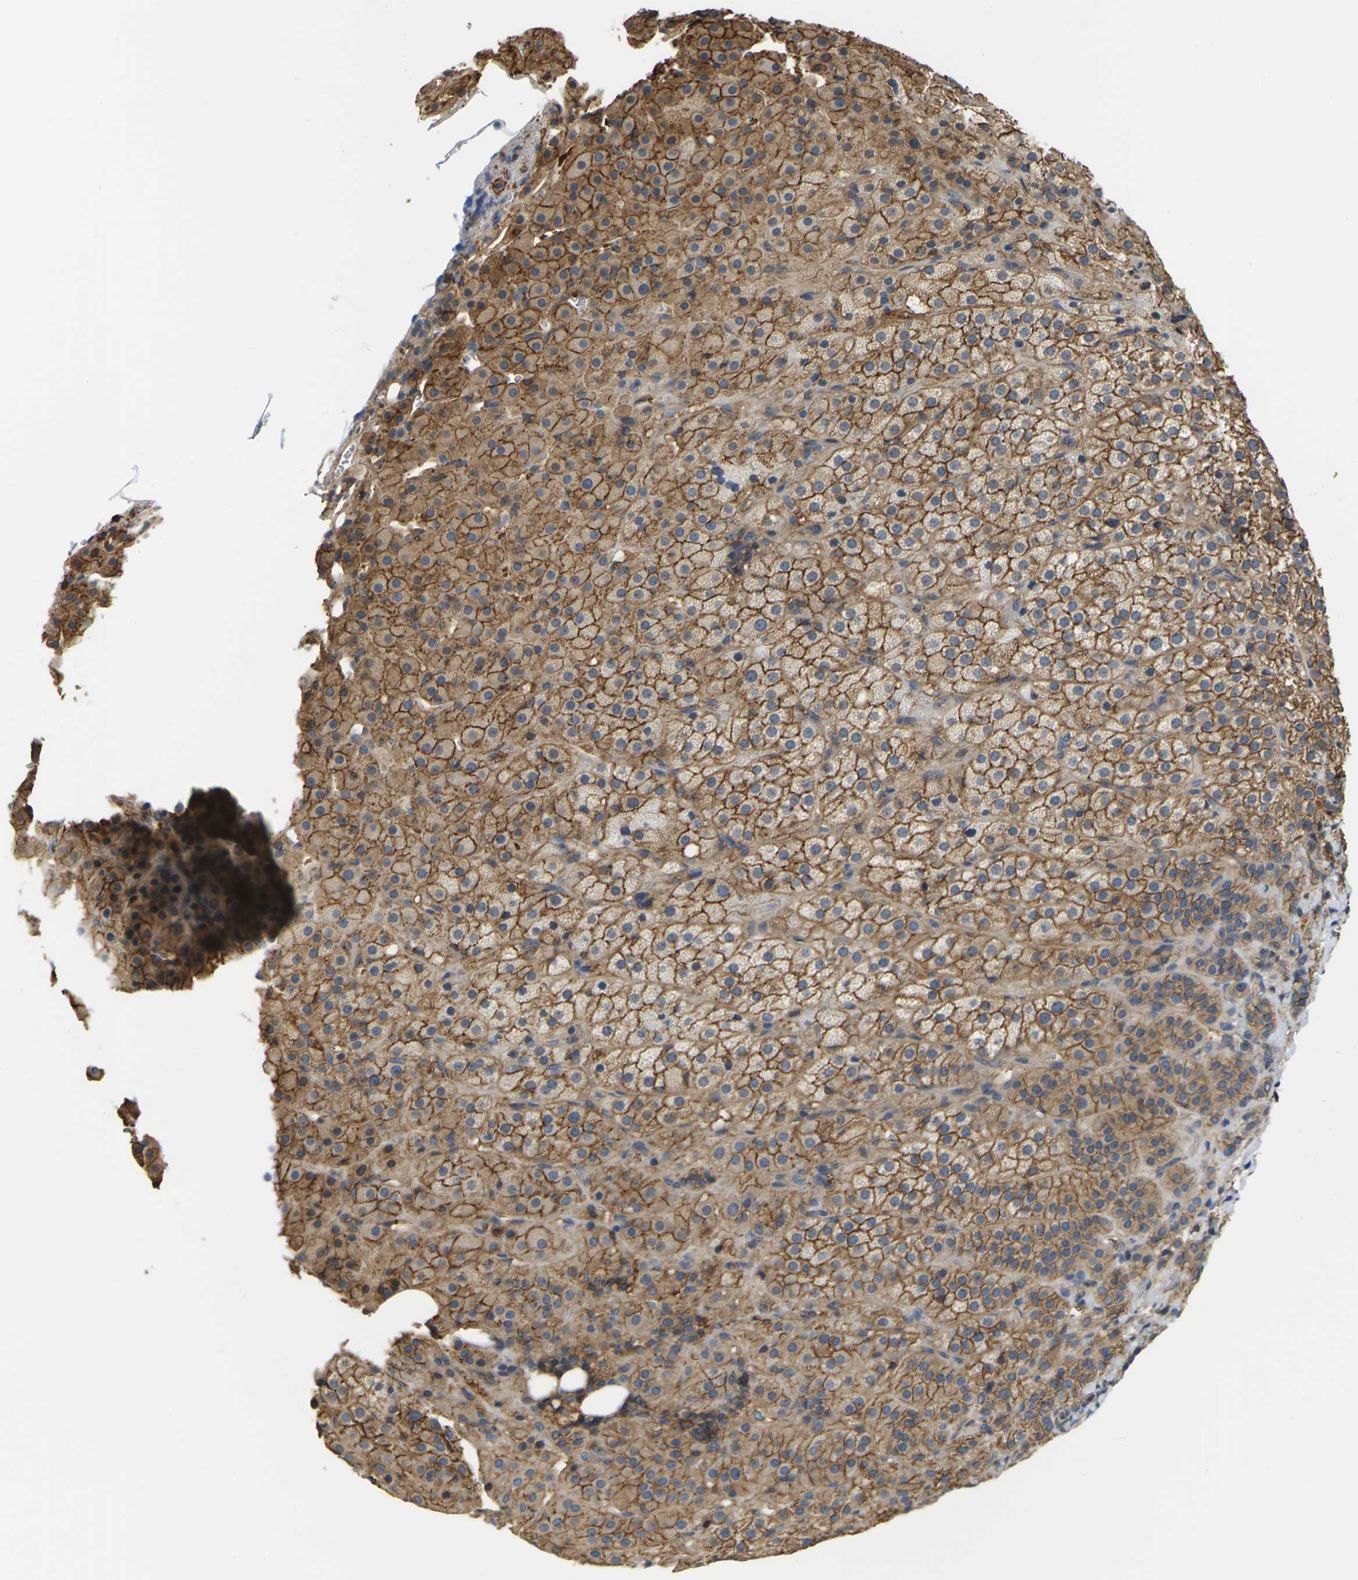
{"staining": {"intensity": "moderate", "quantity": ">75%", "location": "cytoplasmic/membranous"}, "tissue": "adrenal gland", "cell_type": "Glandular cells", "image_type": "normal", "snomed": [{"axis": "morphology", "description": "Normal tissue, NOS"}, {"axis": "topography", "description": "Adrenal gland"}], "caption": "Brown immunohistochemical staining in normal adrenal gland exhibits moderate cytoplasmic/membranous expression in approximately >75% of glandular cells. Ihc stains the protein of interest in brown and the nuclei are stained blue.", "gene": "IQGAP1", "patient": {"sex": "female", "age": 57}}